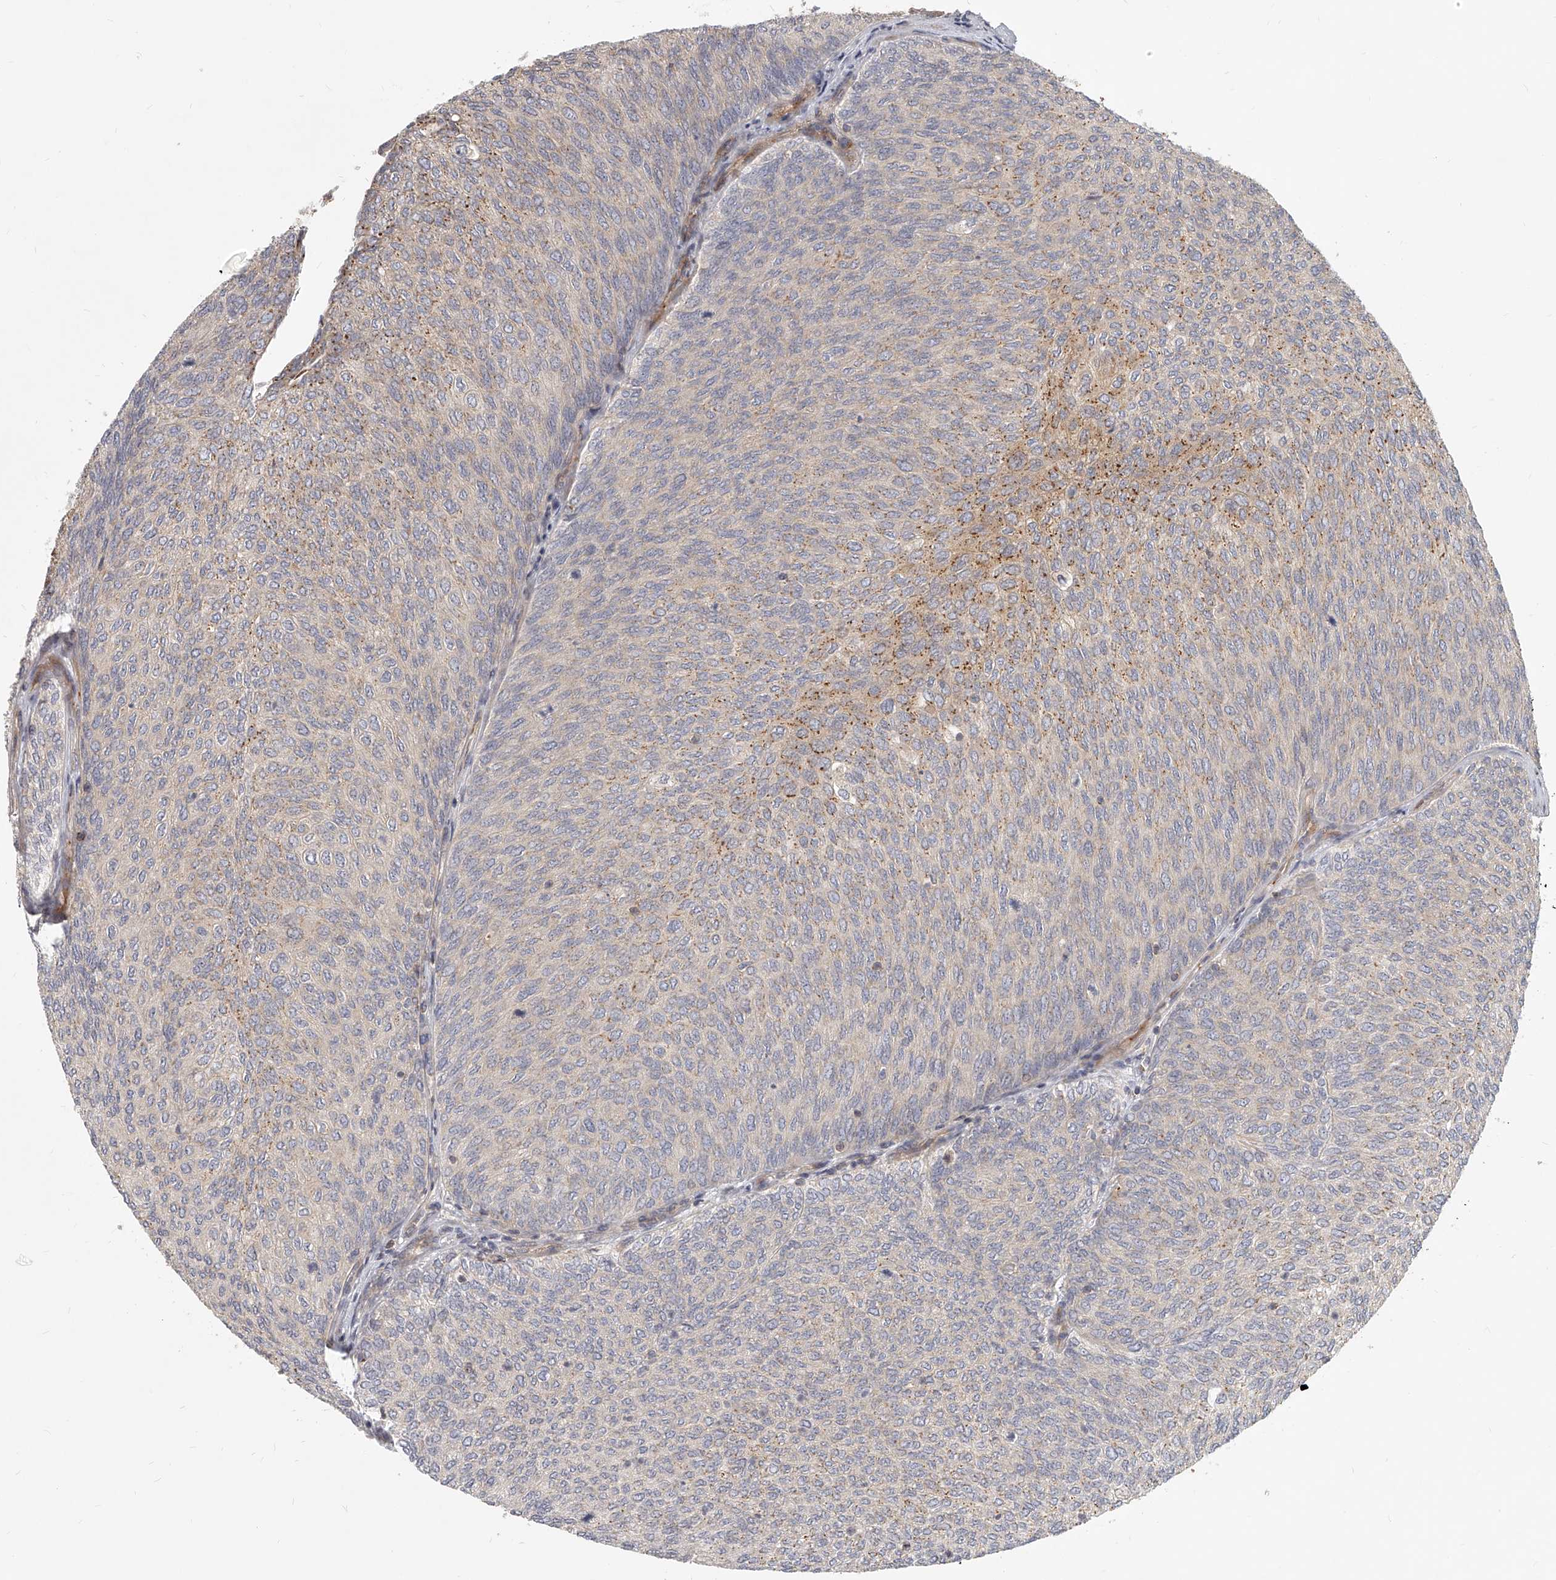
{"staining": {"intensity": "moderate", "quantity": "25%-75%", "location": "cytoplasmic/membranous"}, "tissue": "urothelial cancer", "cell_type": "Tumor cells", "image_type": "cancer", "snomed": [{"axis": "morphology", "description": "Urothelial carcinoma, Low grade"}, {"axis": "topography", "description": "Urinary bladder"}], "caption": "Low-grade urothelial carcinoma stained with IHC displays moderate cytoplasmic/membranous expression in approximately 25%-75% of tumor cells.", "gene": "SLC37A1", "patient": {"sex": "female", "age": 79}}